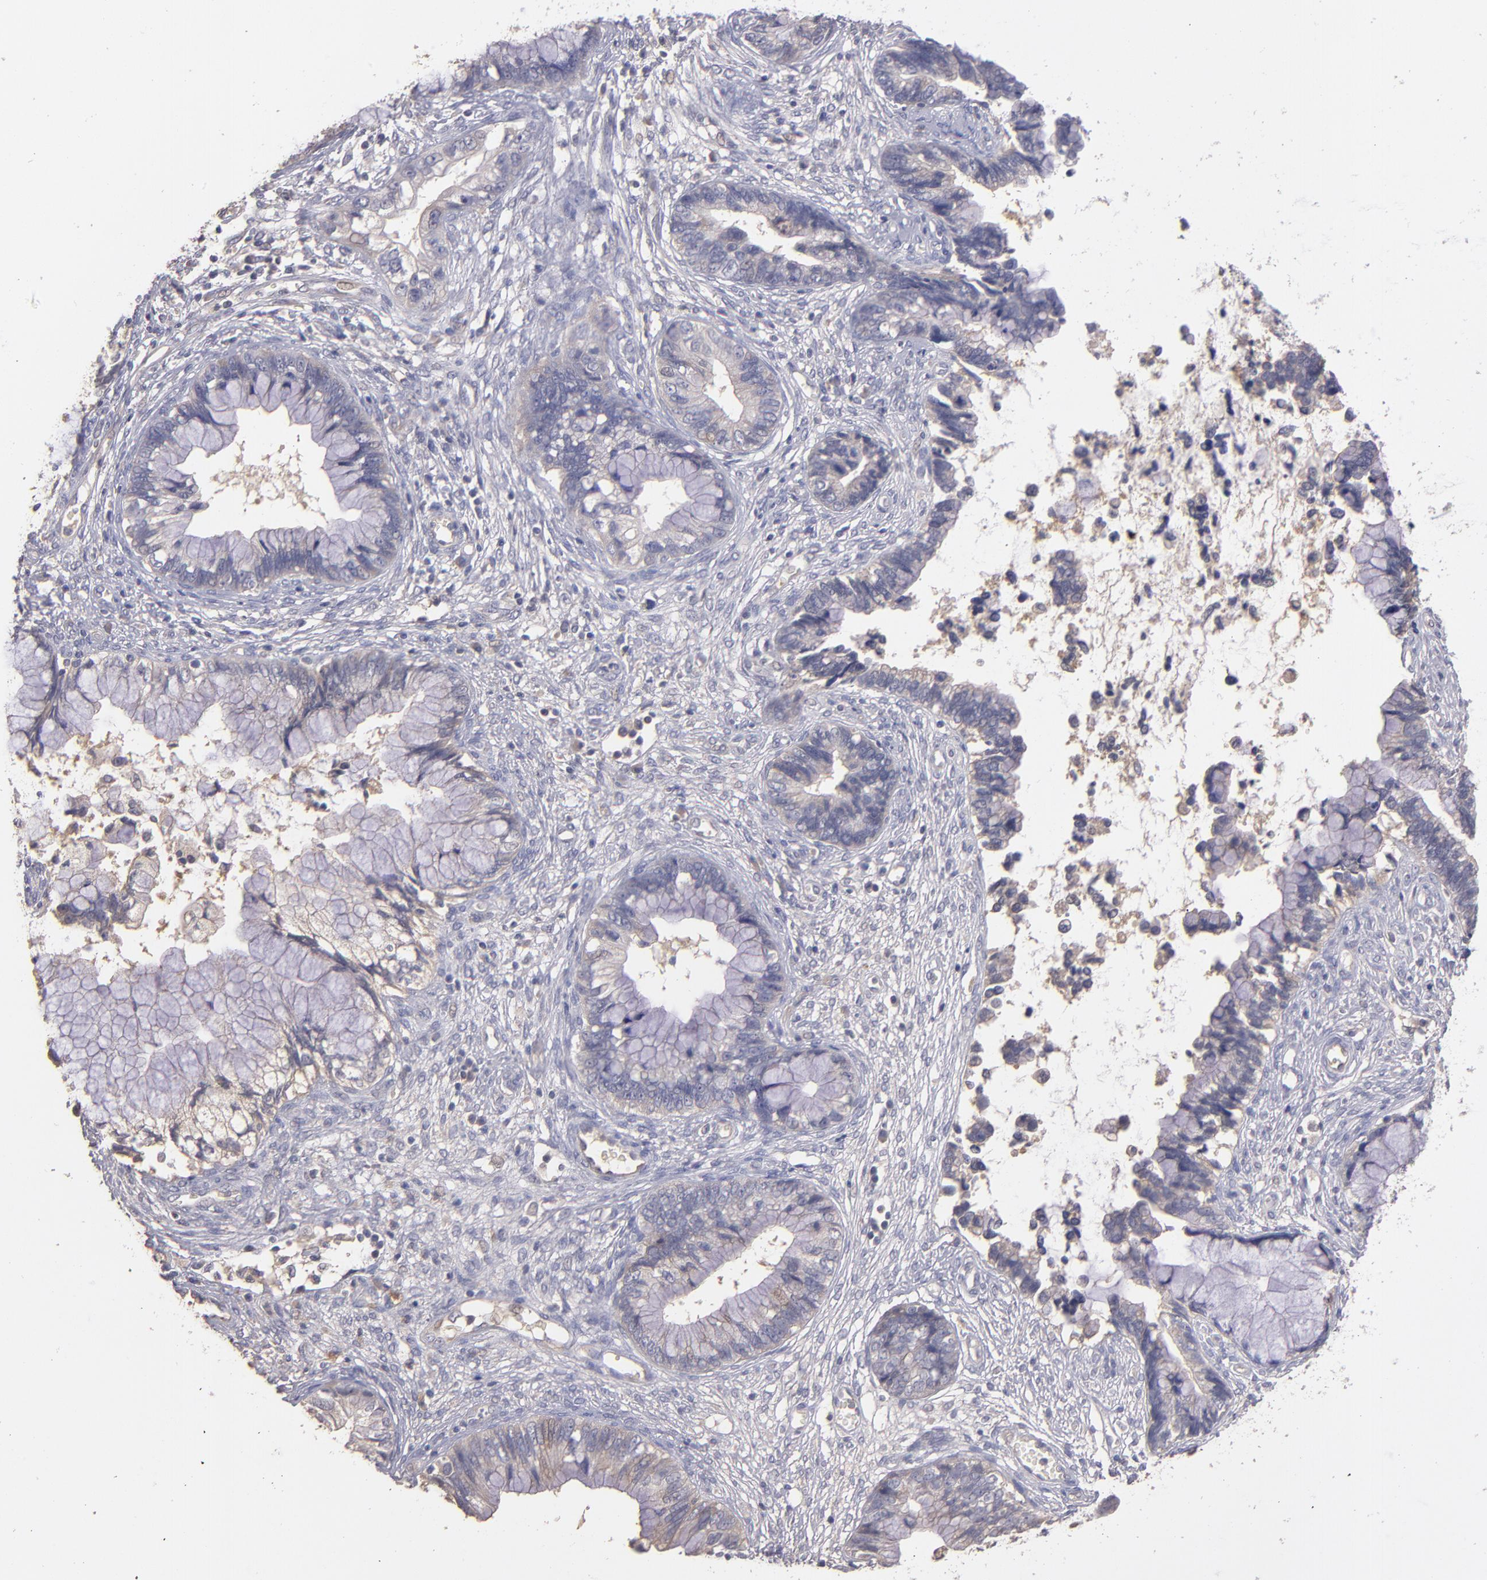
{"staining": {"intensity": "negative", "quantity": "none", "location": "none"}, "tissue": "cervical cancer", "cell_type": "Tumor cells", "image_type": "cancer", "snomed": [{"axis": "morphology", "description": "Adenocarcinoma, NOS"}, {"axis": "topography", "description": "Cervix"}], "caption": "Human cervical adenocarcinoma stained for a protein using IHC shows no positivity in tumor cells.", "gene": "GNAZ", "patient": {"sex": "female", "age": 44}}